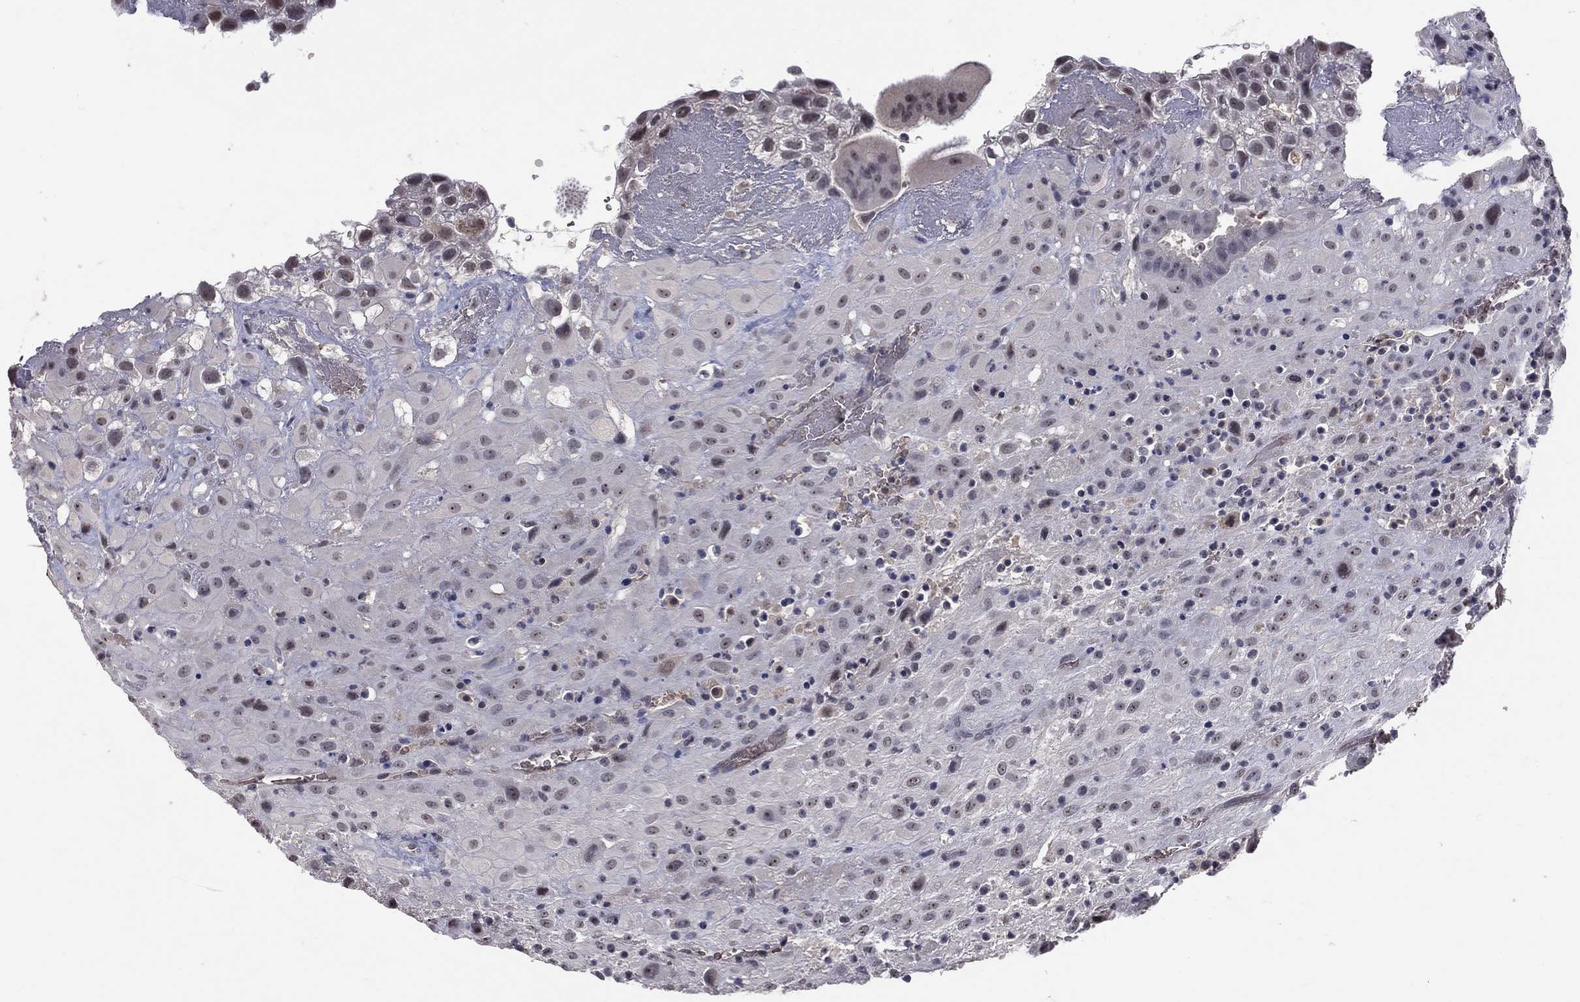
{"staining": {"intensity": "negative", "quantity": "none", "location": "none"}, "tissue": "placenta", "cell_type": "Decidual cells", "image_type": "normal", "snomed": [{"axis": "morphology", "description": "Normal tissue, NOS"}, {"axis": "topography", "description": "Placenta"}], "caption": "Immunohistochemical staining of normal placenta reveals no significant positivity in decidual cells. (DAB IHC with hematoxylin counter stain).", "gene": "DSG4", "patient": {"sex": "female", "age": 19}}